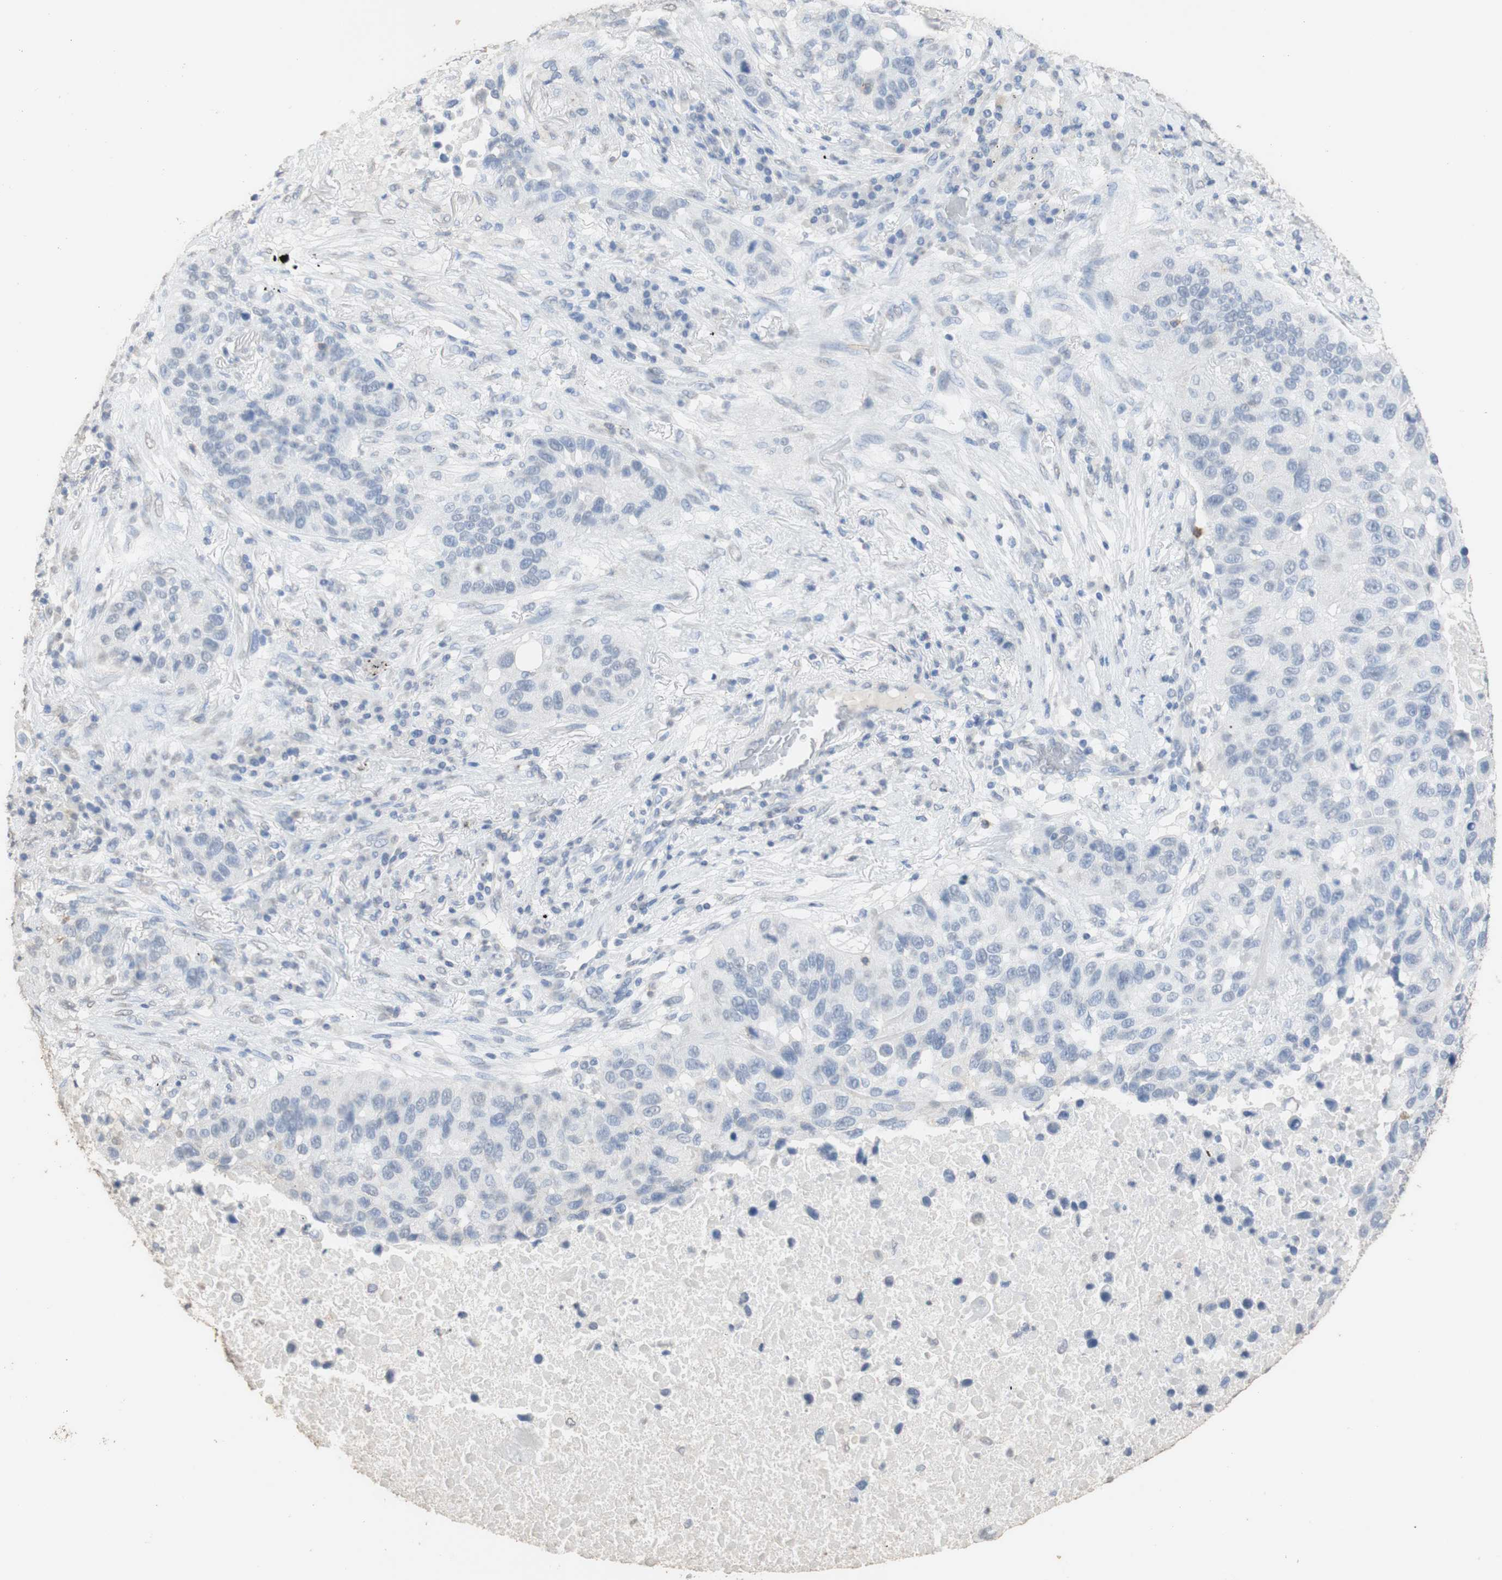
{"staining": {"intensity": "negative", "quantity": "none", "location": "none"}, "tissue": "lung cancer", "cell_type": "Tumor cells", "image_type": "cancer", "snomed": [{"axis": "morphology", "description": "Squamous cell carcinoma, NOS"}, {"axis": "topography", "description": "Lung"}], "caption": "The histopathology image demonstrates no significant positivity in tumor cells of squamous cell carcinoma (lung).", "gene": "L1CAM", "patient": {"sex": "male", "age": 57}}